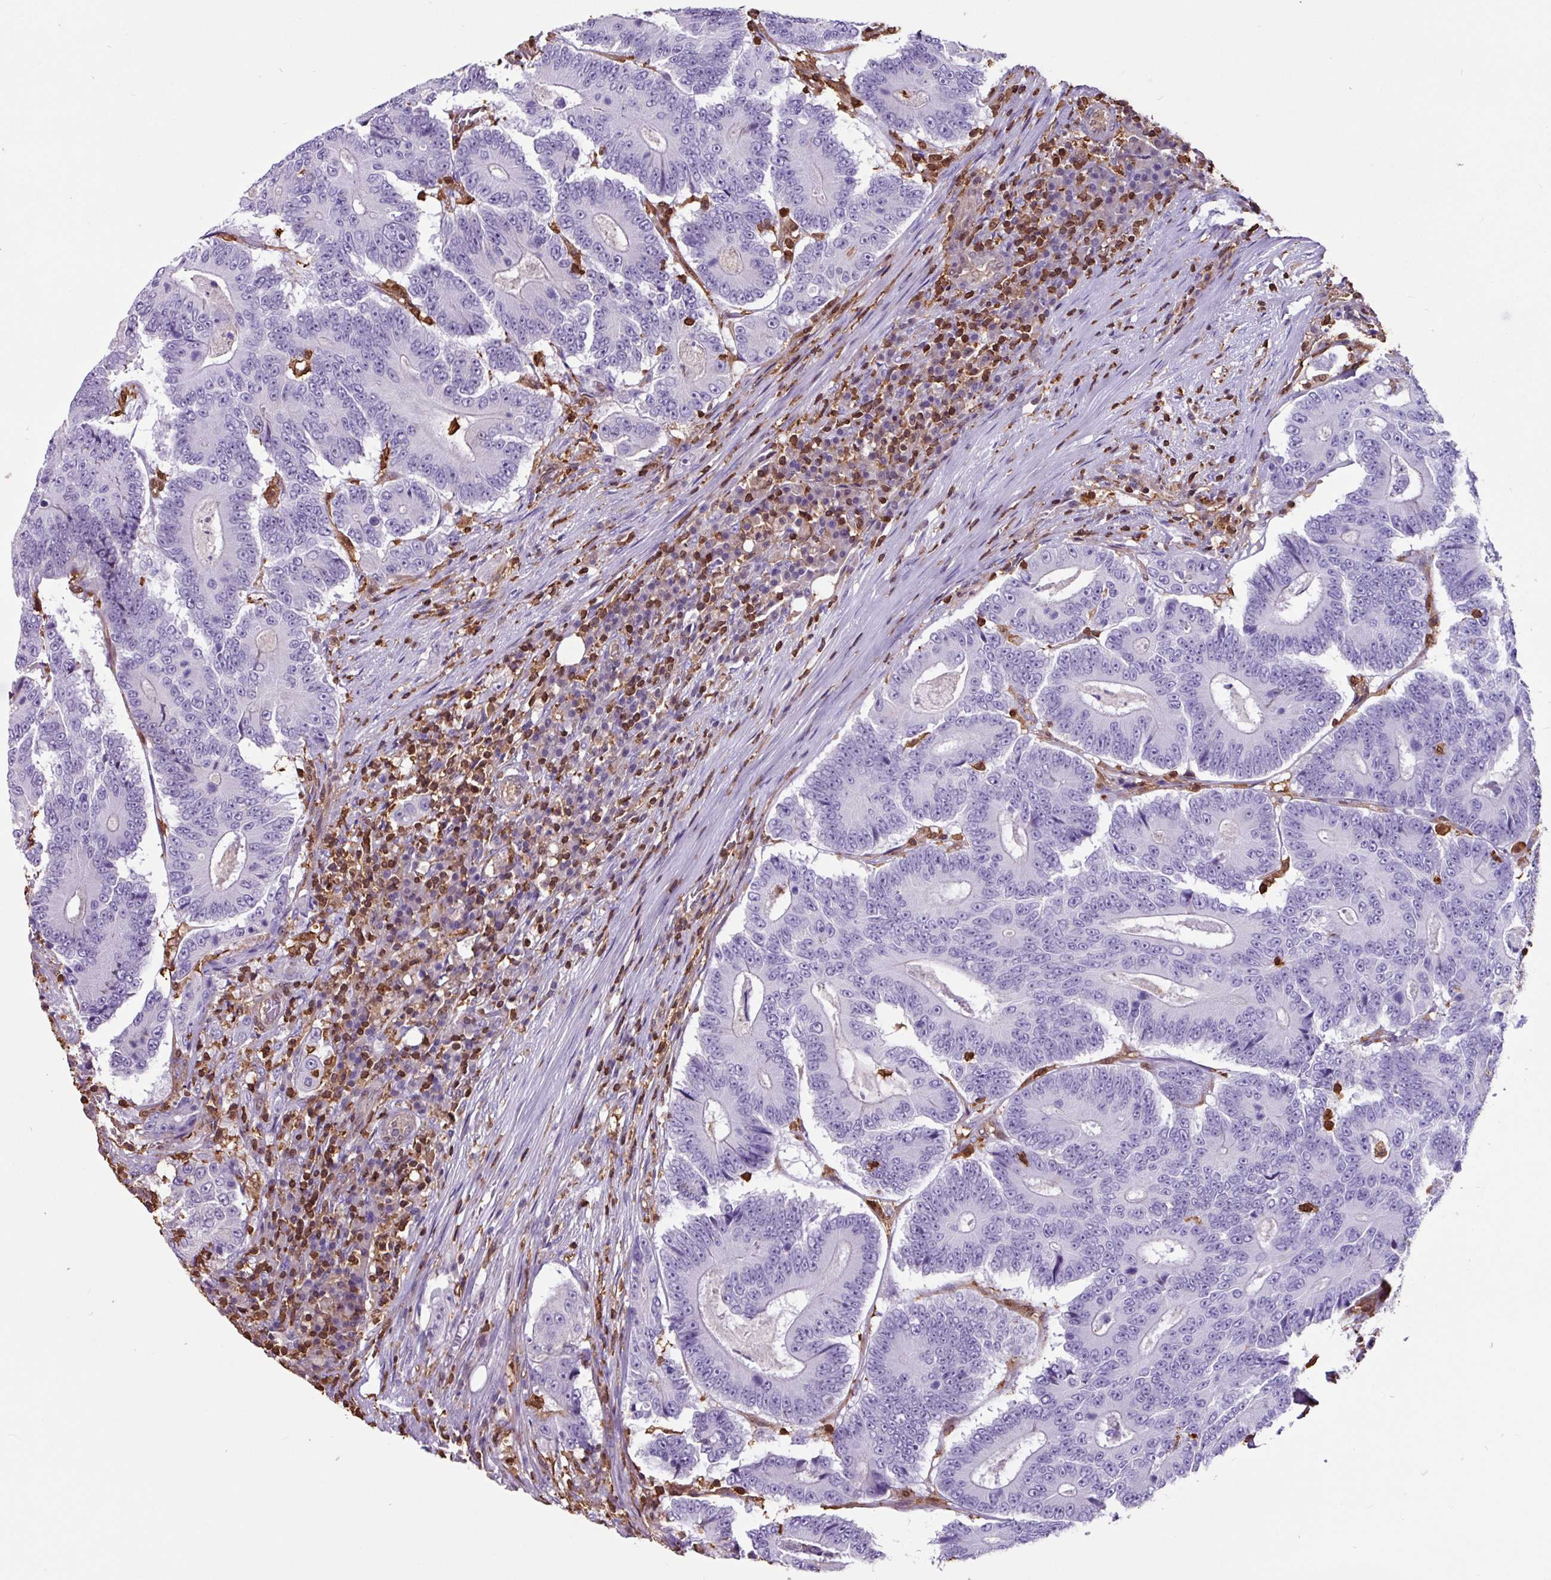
{"staining": {"intensity": "negative", "quantity": "none", "location": "none"}, "tissue": "colorectal cancer", "cell_type": "Tumor cells", "image_type": "cancer", "snomed": [{"axis": "morphology", "description": "Adenocarcinoma, NOS"}, {"axis": "topography", "description": "Colon"}], "caption": "An immunohistochemistry (IHC) image of adenocarcinoma (colorectal) is shown. There is no staining in tumor cells of adenocarcinoma (colorectal).", "gene": "ARHGDIB", "patient": {"sex": "male", "age": 83}}